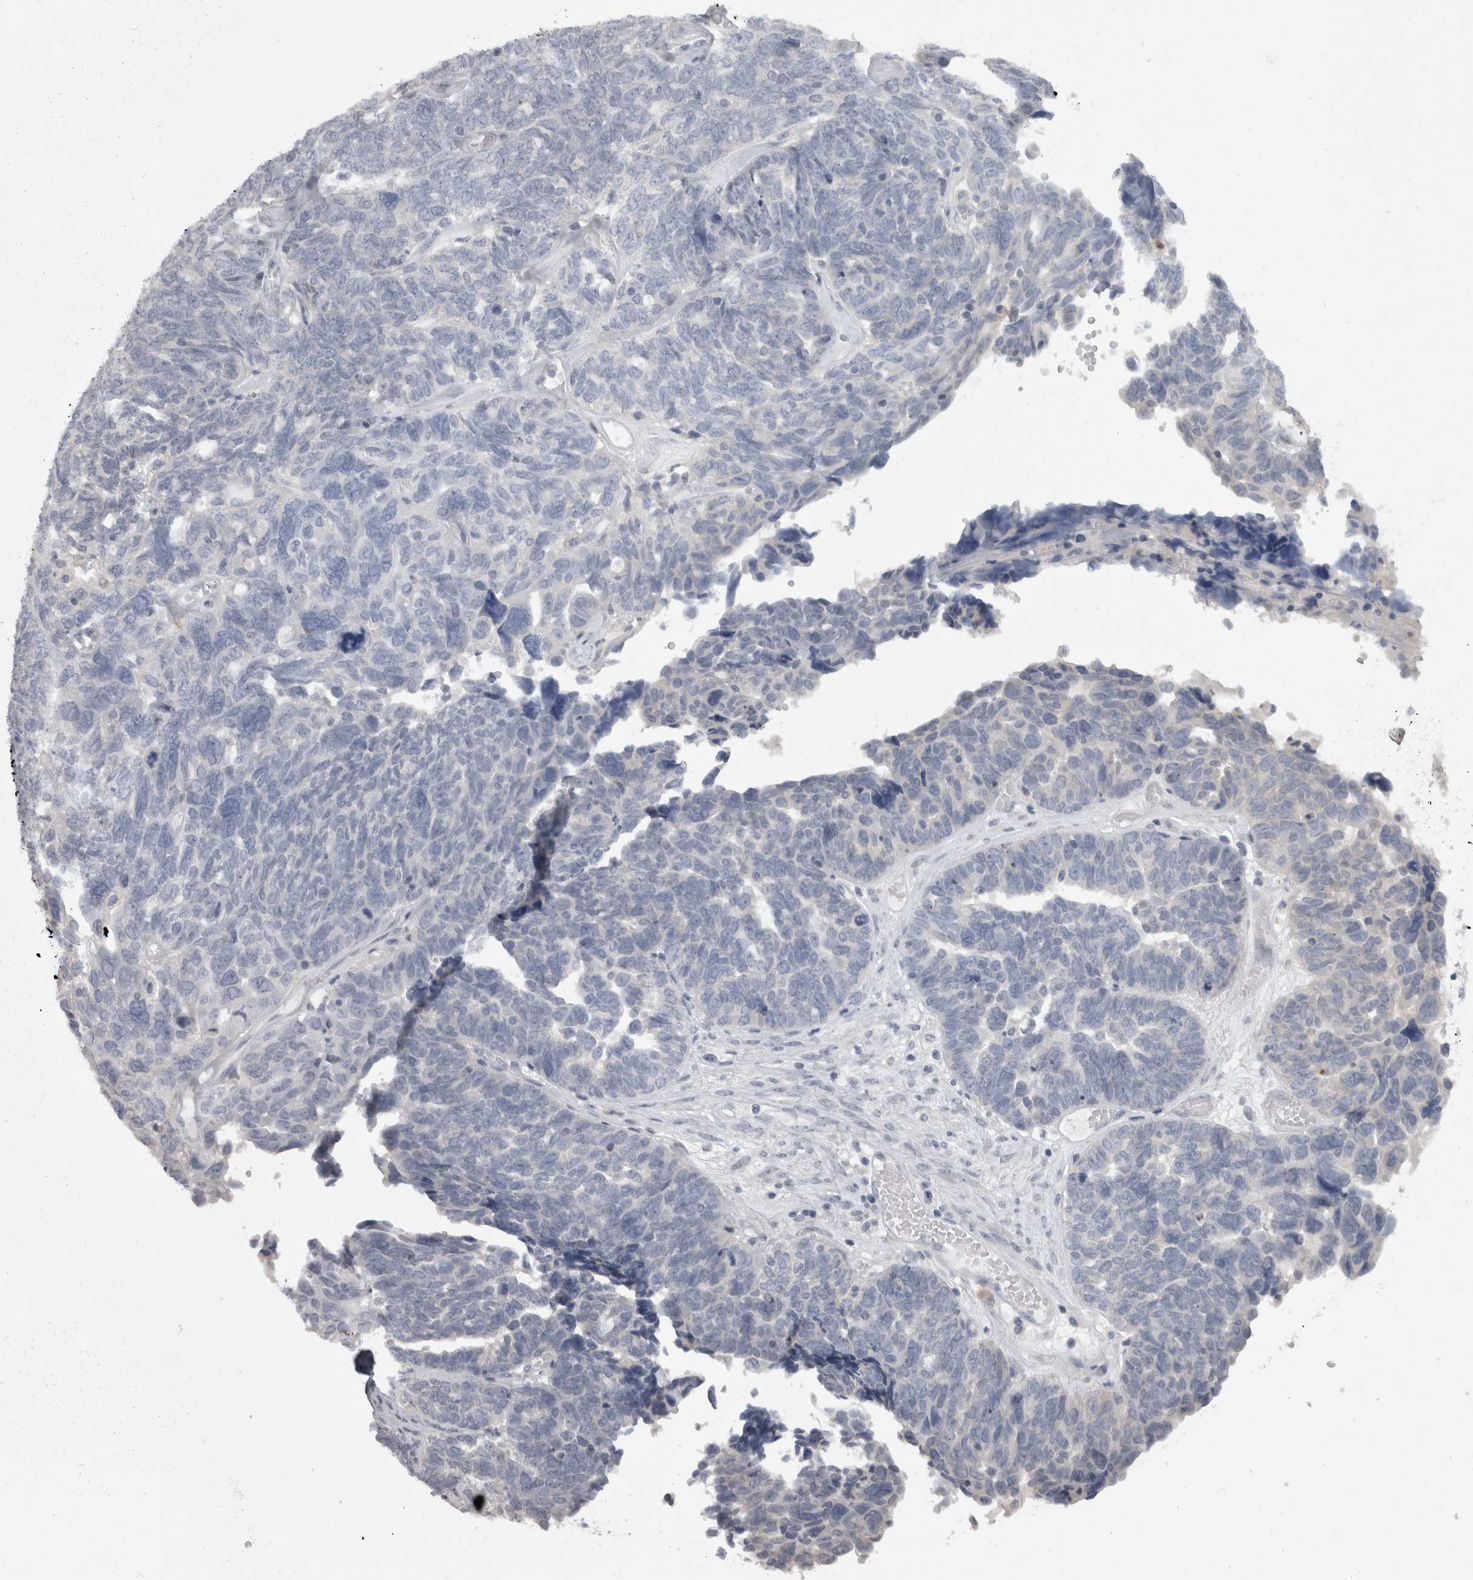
{"staining": {"intensity": "negative", "quantity": "none", "location": "none"}, "tissue": "ovarian cancer", "cell_type": "Tumor cells", "image_type": "cancer", "snomed": [{"axis": "morphology", "description": "Cystadenocarcinoma, serous, NOS"}, {"axis": "topography", "description": "Ovary"}], "caption": "High power microscopy image of an immunohistochemistry (IHC) micrograph of ovarian serous cystadenocarcinoma, revealing no significant staining in tumor cells.", "gene": "CAMK2D", "patient": {"sex": "female", "age": 79}}